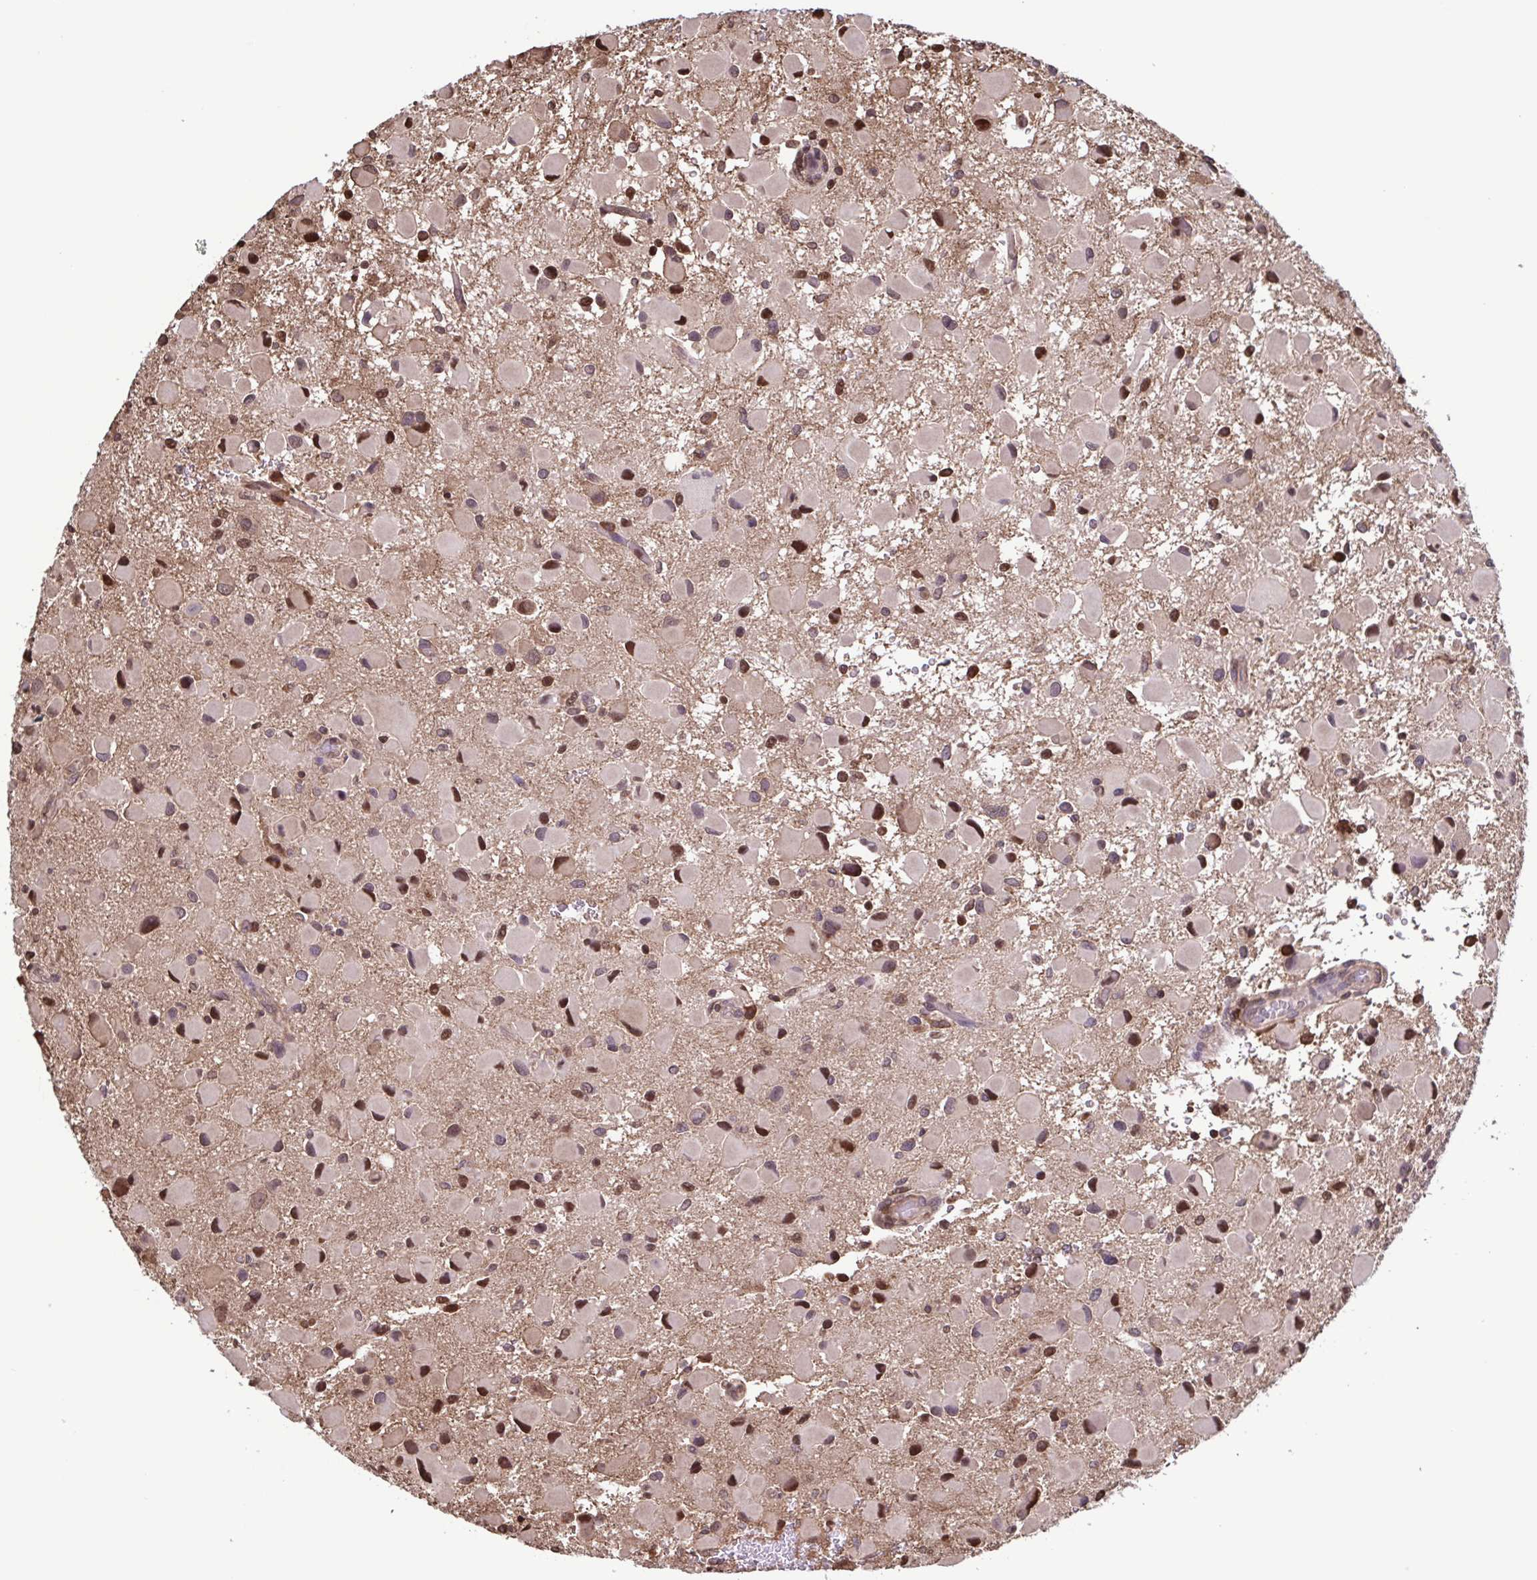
{"staining": {"intensity": "moderate", "quantity": "25%-75%", "location": "cytoplasmic/membranous,nuclear"}, "tissue": "glioma", "cell_type": "Tumor cells", "image_type": "cancer", "snomed": [{"axis": "morphology", "description": "Glioma, malignant, Low grade"}, {"axis": "topography", "description": "Brain"}], "caption": "IHC (DAB) staining of glioma shows moderate cytoplasmic/membranous and nuclear protein expression in about 25%-75% of tumor cells.", "gene": "SEC63", "patient": {"sex": "female", "age": 32}}